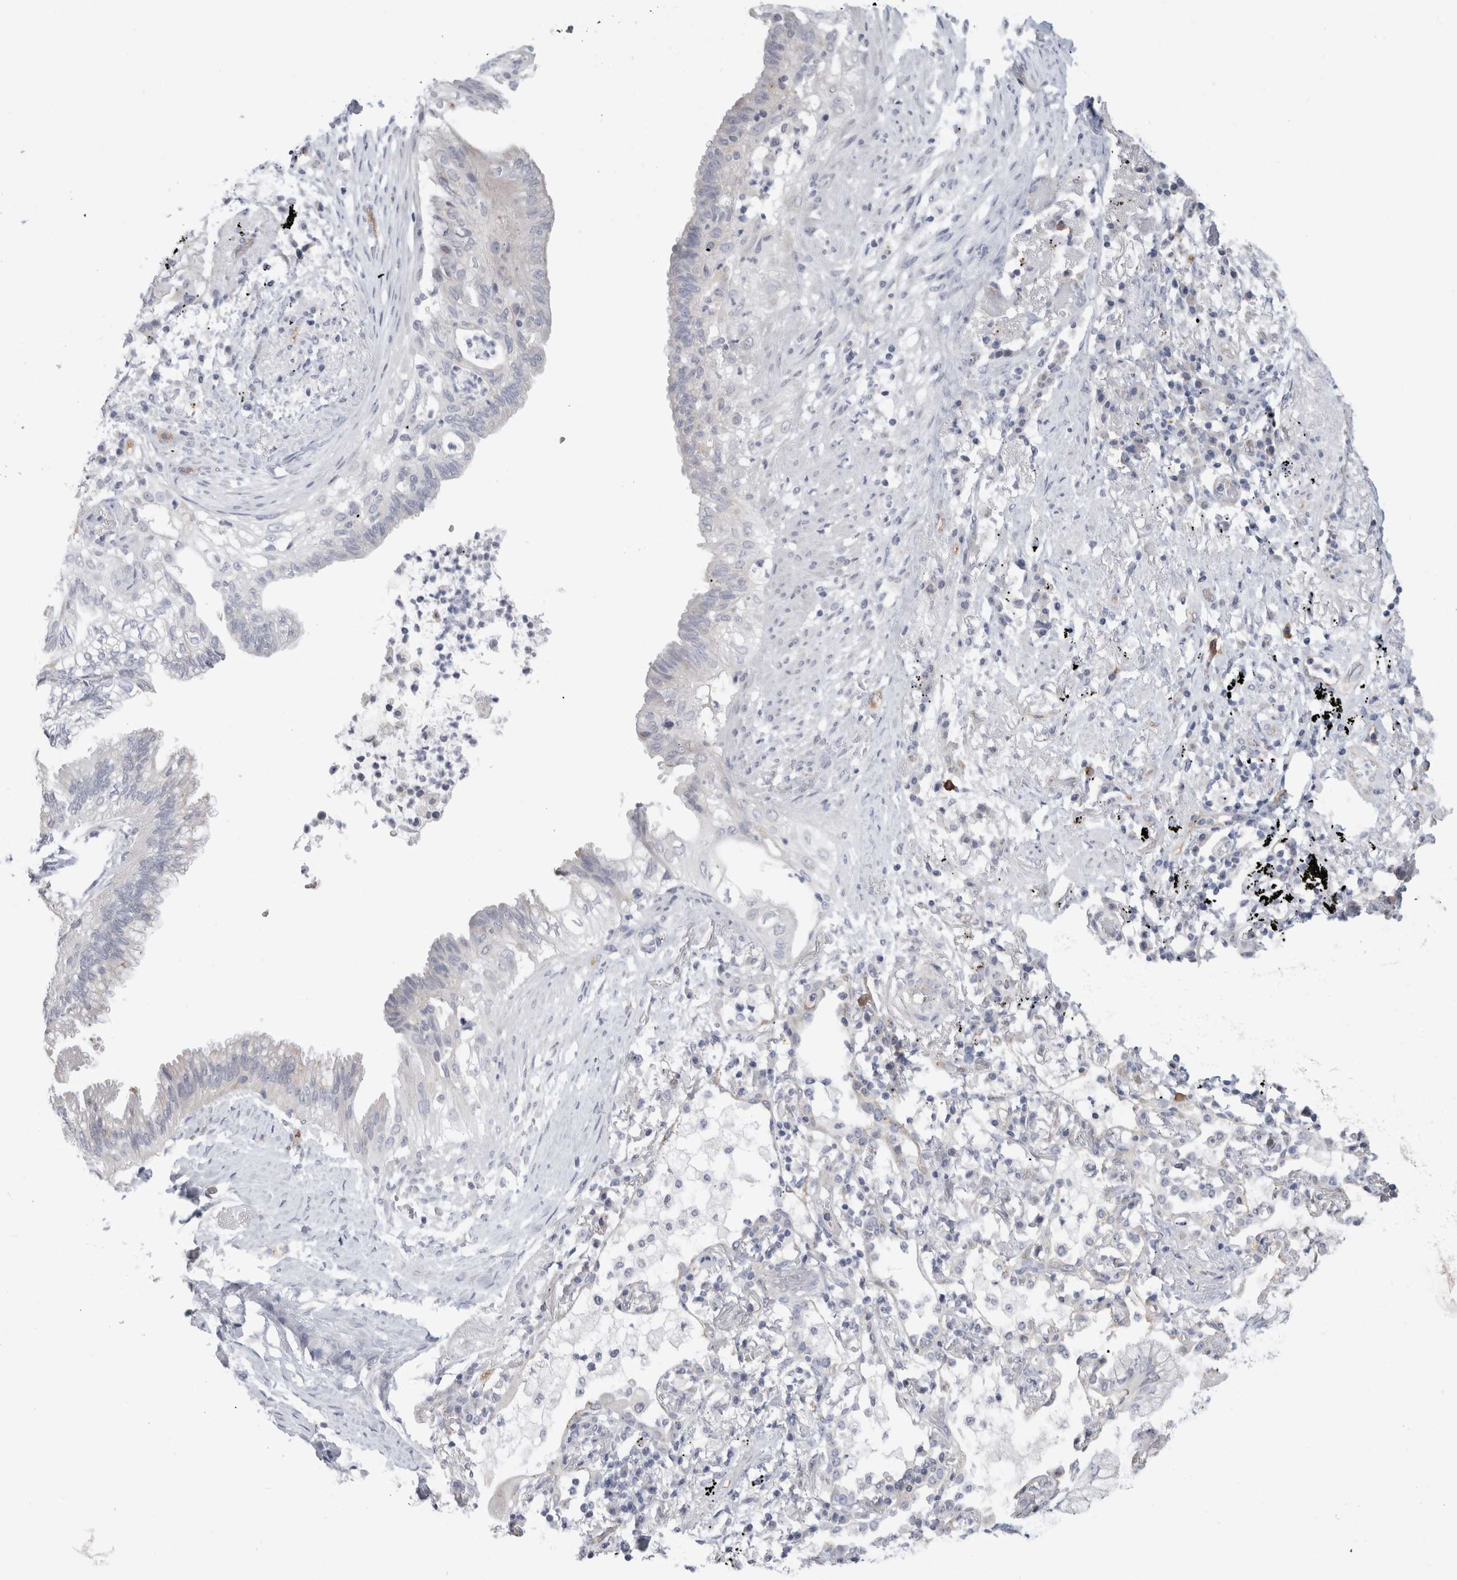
{"staining": {"intensity": "negative", "quantity": "none", "location": "none"}, "tissue": "lung cancer", "cell_type": "Tumor cells", "image_type": "cancer", "snomed": [{"axis": "morphology", "description": "Adenocarcinoma, NOS"}, {"axis": "topography", "description": "Lung"}], "caption": "Immunohistochemistry micrograph of lung adenocarcinoma stained for a protein (brown), which reveals no expression in tumor cells.", "gene": "ANKMY1", "patient": {"sex": "female", "age": 70}}